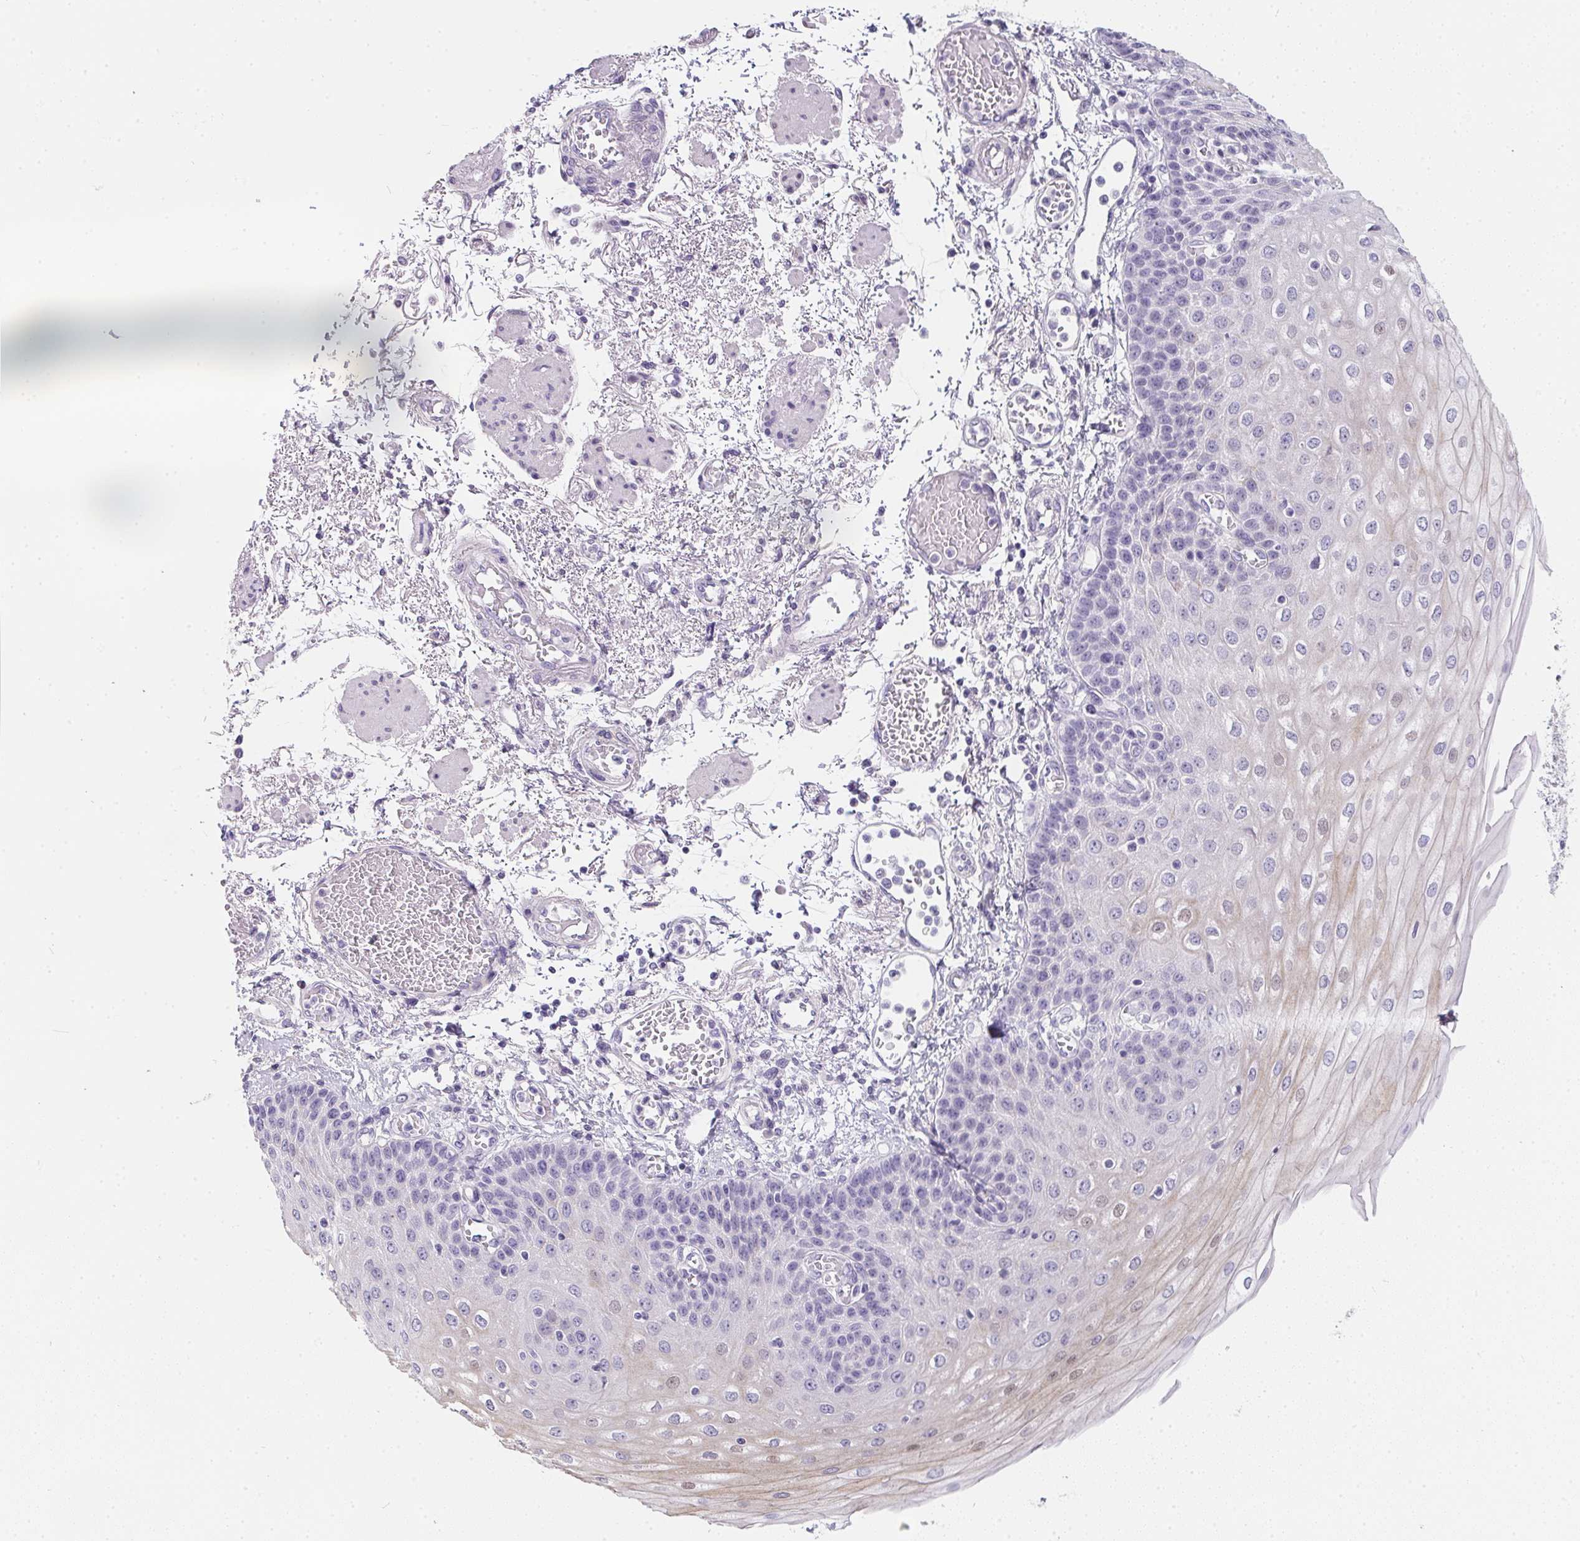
{"staining": {"intensity": "moderate", "quantity": "<25%", "location": "cytoplasmic/membranous,nuclear"}, "tissue": "esophagus", "cell_type": "Squamous epithelial cells", "image_type": "normal", "snomed": [{"axis": "morphology", "description": "Normal tissue, NOS"}, {"axis": "morphology", "description": "Adenocarcinoma, NOS"}, {"axis": "topography", "description": "Esophagus"}], "caption": "An image of human esophagus stained for a protein exhibits moderate cytoplasmic/membranous,nuclear brown staining in squamous epithelial cells. The staining is performed using DAB brown chromogen to label protein expression. The nuclei are counter-stained blue using hematoxylin.", "gene": "MAP1A", "patient": {"sex": "male", "age": 81}}